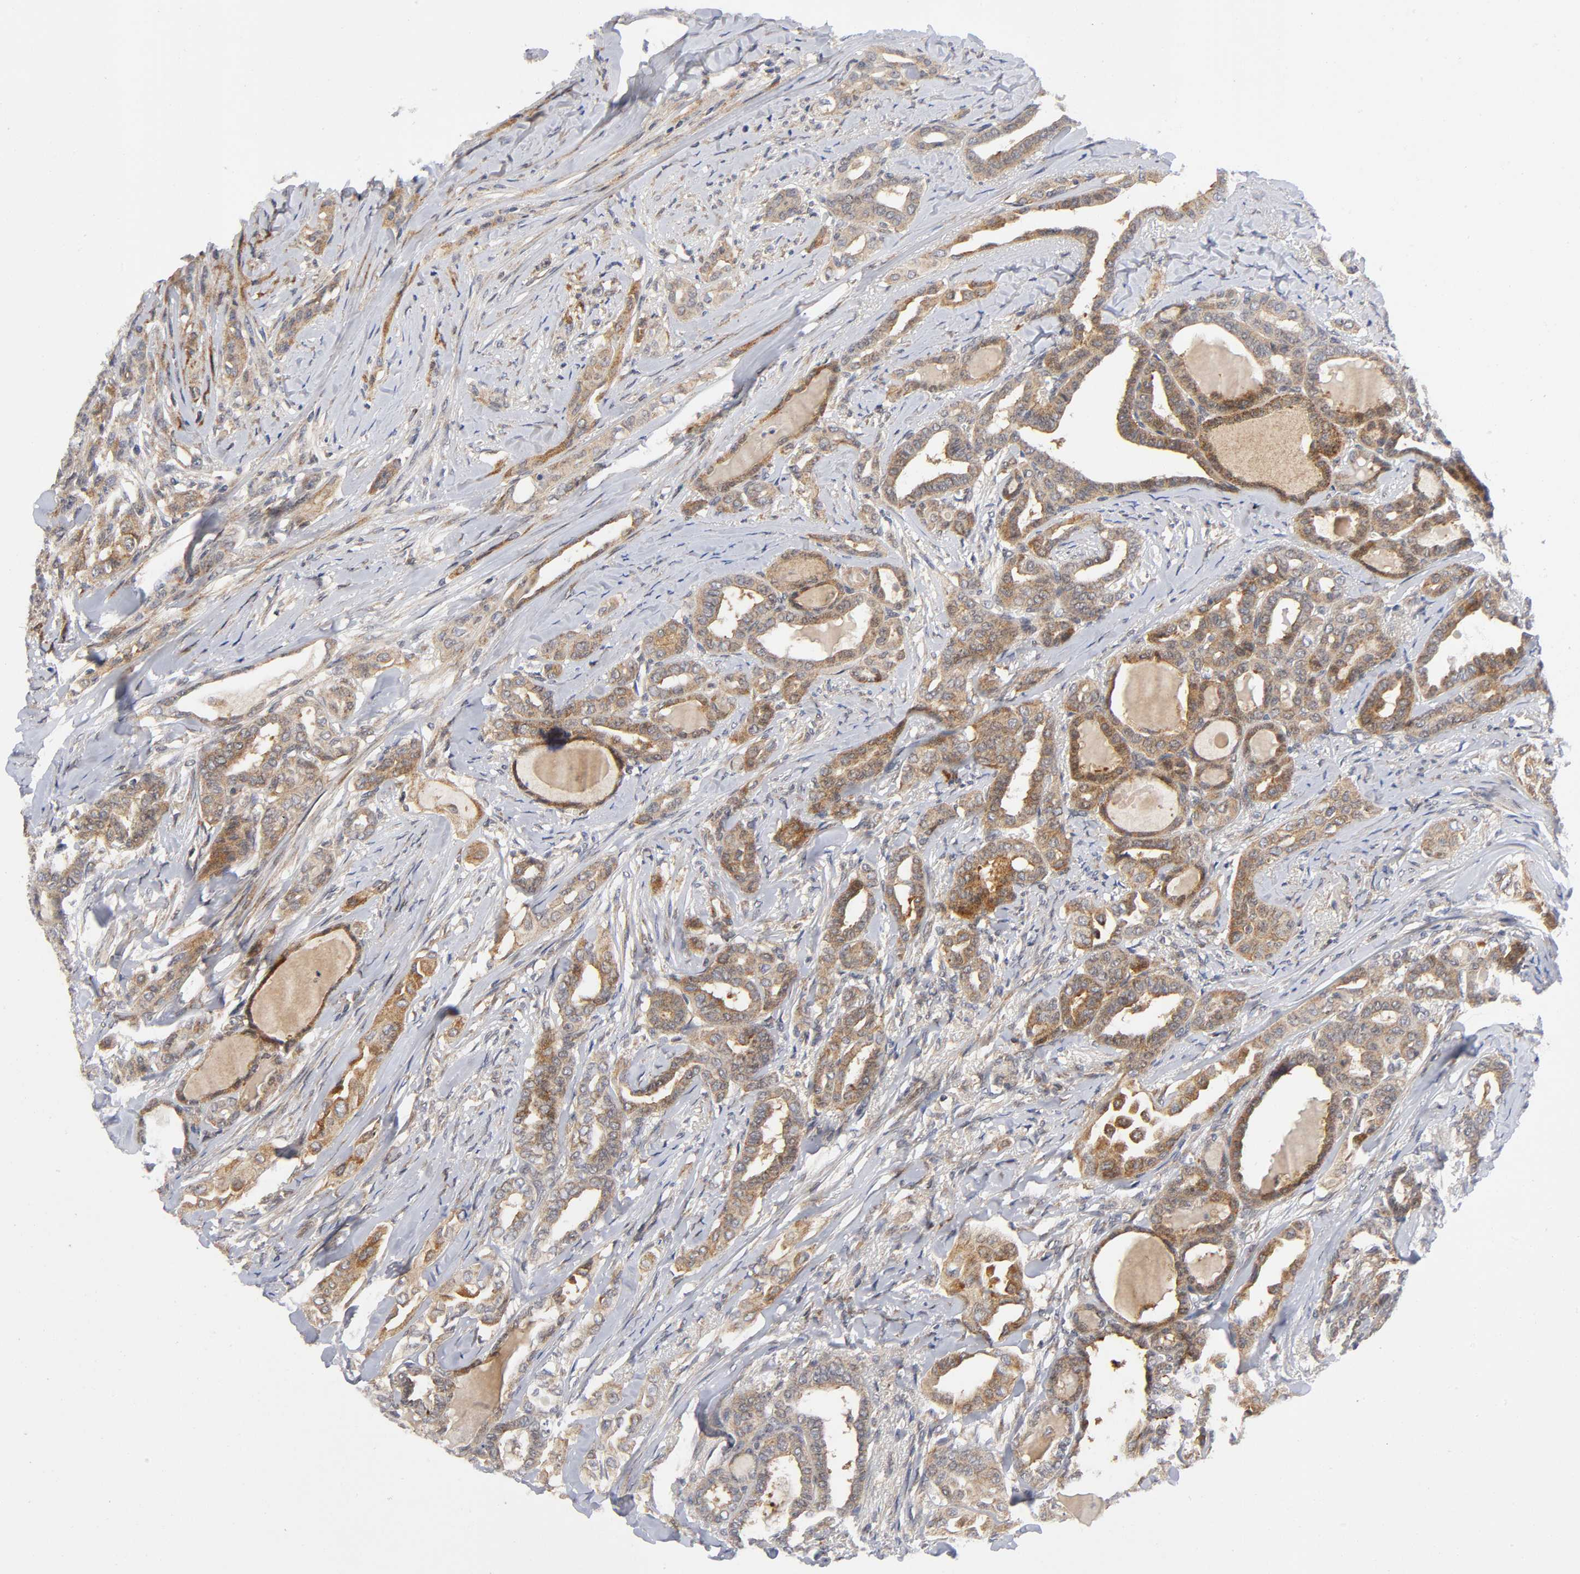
{"staining": {"intensity": "moderate", "quantity": ">75%", "location": "cytoplasmic/membranous"}, "tissue": "thyroid cancer", "cell_type": "Tumor cells", "image_type": "cancer", "snomed": [{"axis": "morphology", "description": "Carcinoma, NOS"}, {"axis": "topography", "description": "Thyroid gland"}], "caption": "Thyroid cancer stained with DAB IHC reveals medium levels of moderate cytoplasmic/membranous positivity in about >75% of tumor cells.", "gene": "EIF5", "patient": {"sex": "female", "age": 91}}